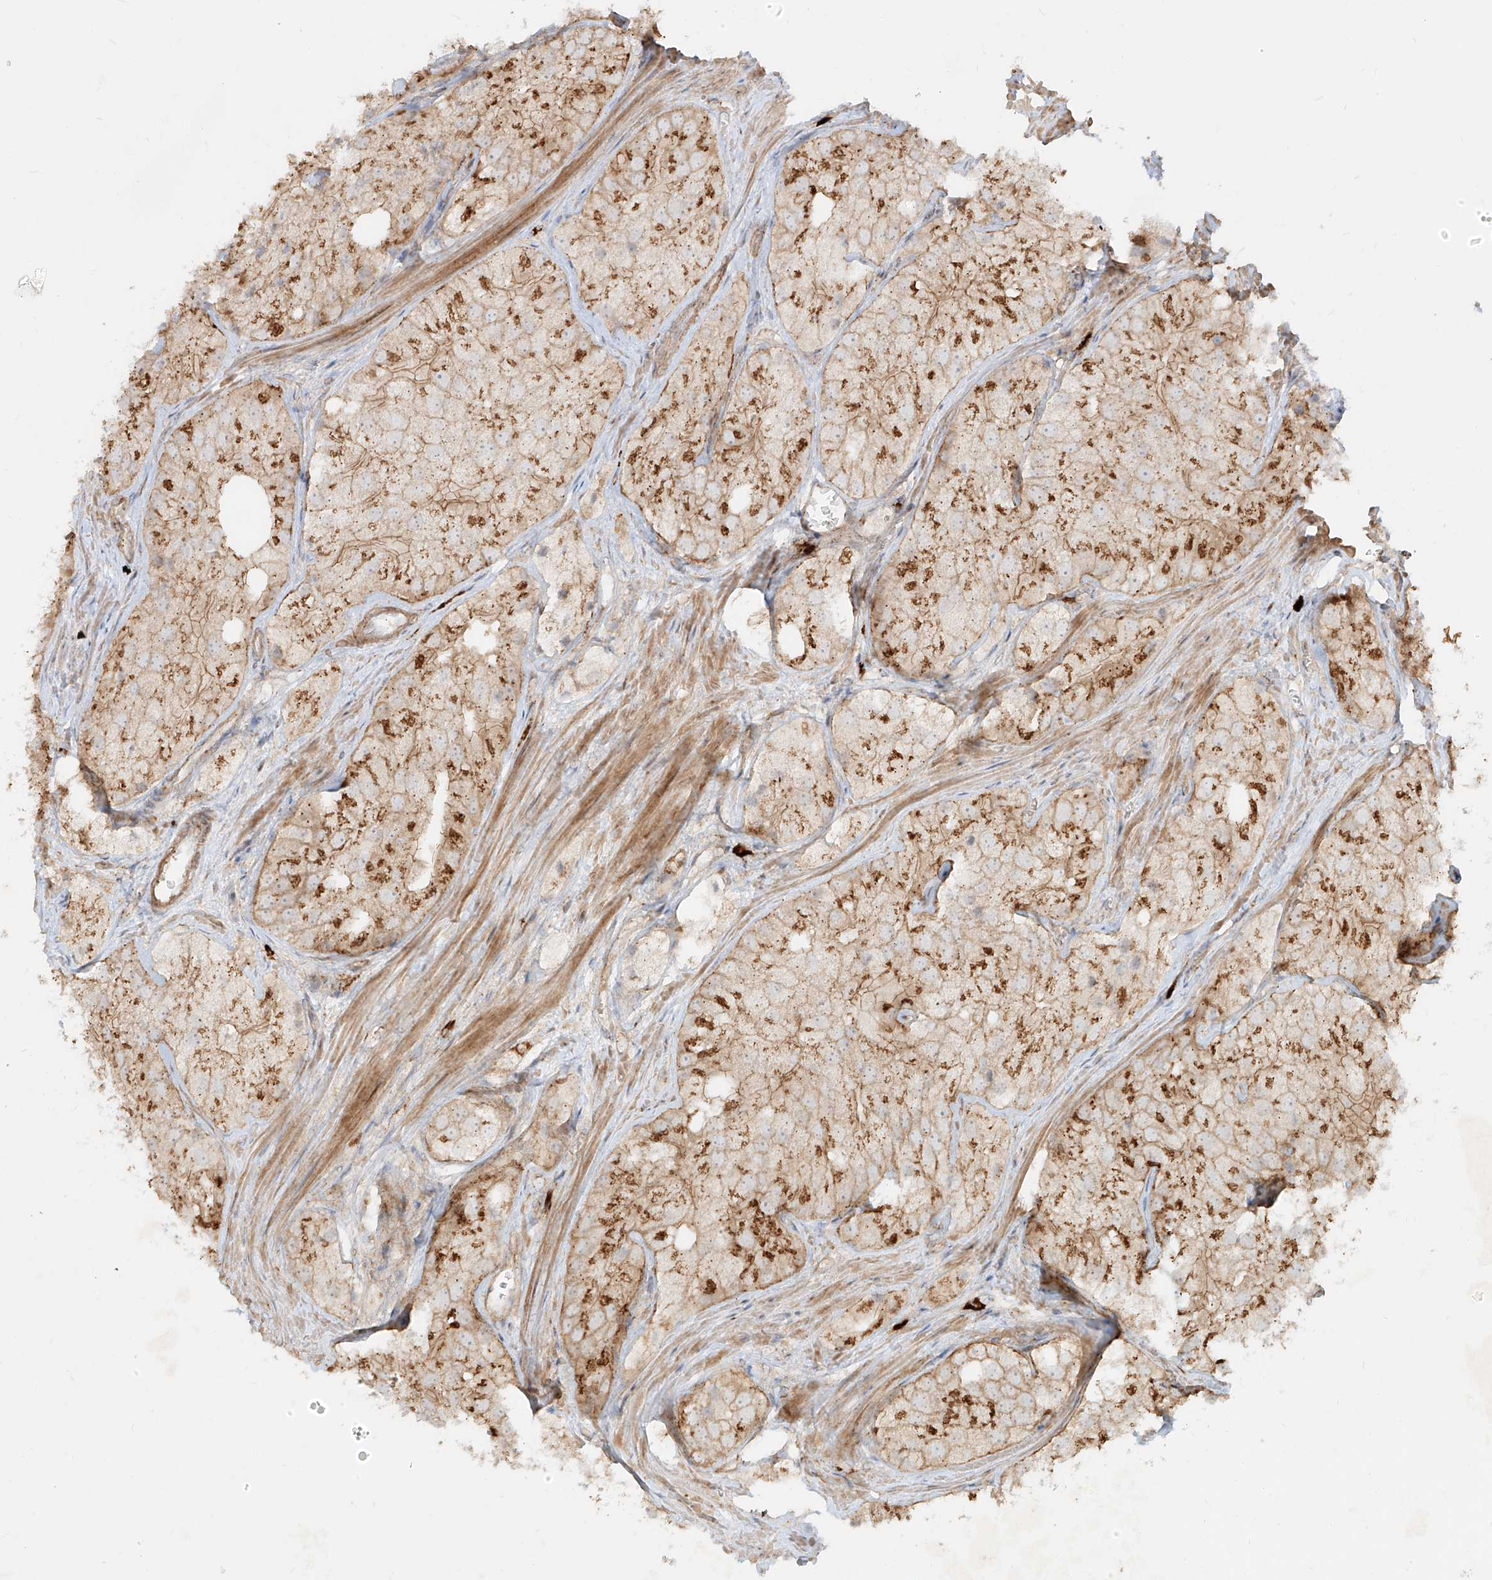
{"staining": {"intensity": "moderate", "quantity": ">75%", "location": "cytoplasmic/membranous"}, "tissue": "prostate cancer", "cell_type": "Tumor cells", "image_type": "cancer", "snomed": [{"axis": "morphology", "description": "Adenocarcinoma, Low grade"}, {"axis": "topography", "description": "Prostate"}], "caption": "Moderate cytoplasmic/membranous protein positivity is seen in approximately >75% of tumor cells in prostate low-grade adenocarcinoma.", "gene": "ZNF287", "patient": {"sex": "male", "age": 69}}